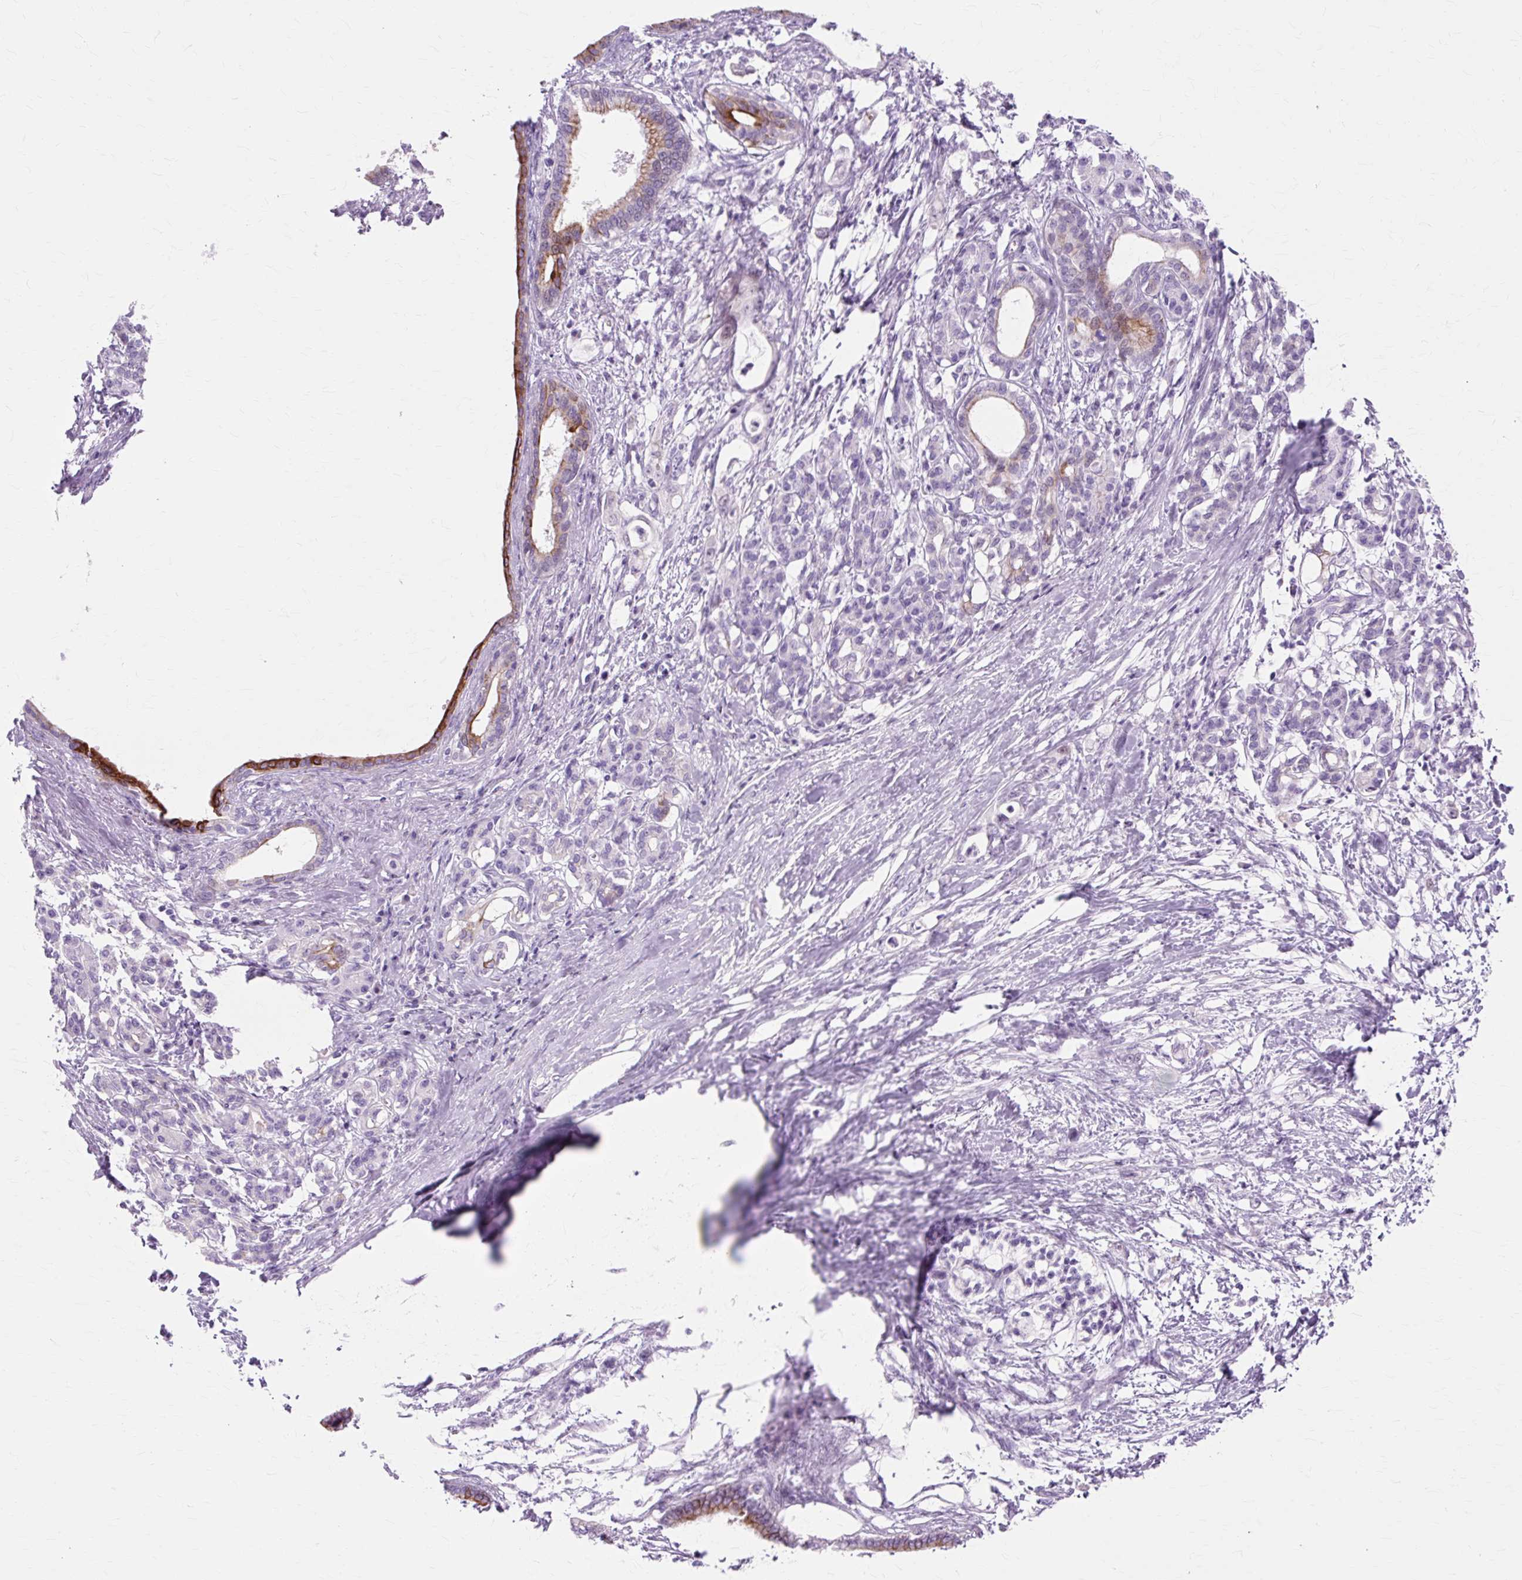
{"staining": {"intensity": "strong", "quantity": "25%-75%", "location": "cytoplasmic/membranous"}, "tissue": "pancreatic cancer", "cell_type": "Tumor cells", "image_type": "cancer", "snomed": [{"axis": "morphology", "description": "Adenocarcinoma, NOS"}, {"axis": "topography", "description": "Pancreas"}], "caption": "The histopathology image shows a brown stain indicating the presence of a protein in the cytoplasmic/membranous of tumor cells in pancreatic cancer (adenocarcinoma). The staining is performed using DAB brown chromogen to label protein expression. The nuclei are counter-stained blue using hematoxylin.", "gene": "IRX2", "patient": {"sex": "female", "age": 55}}